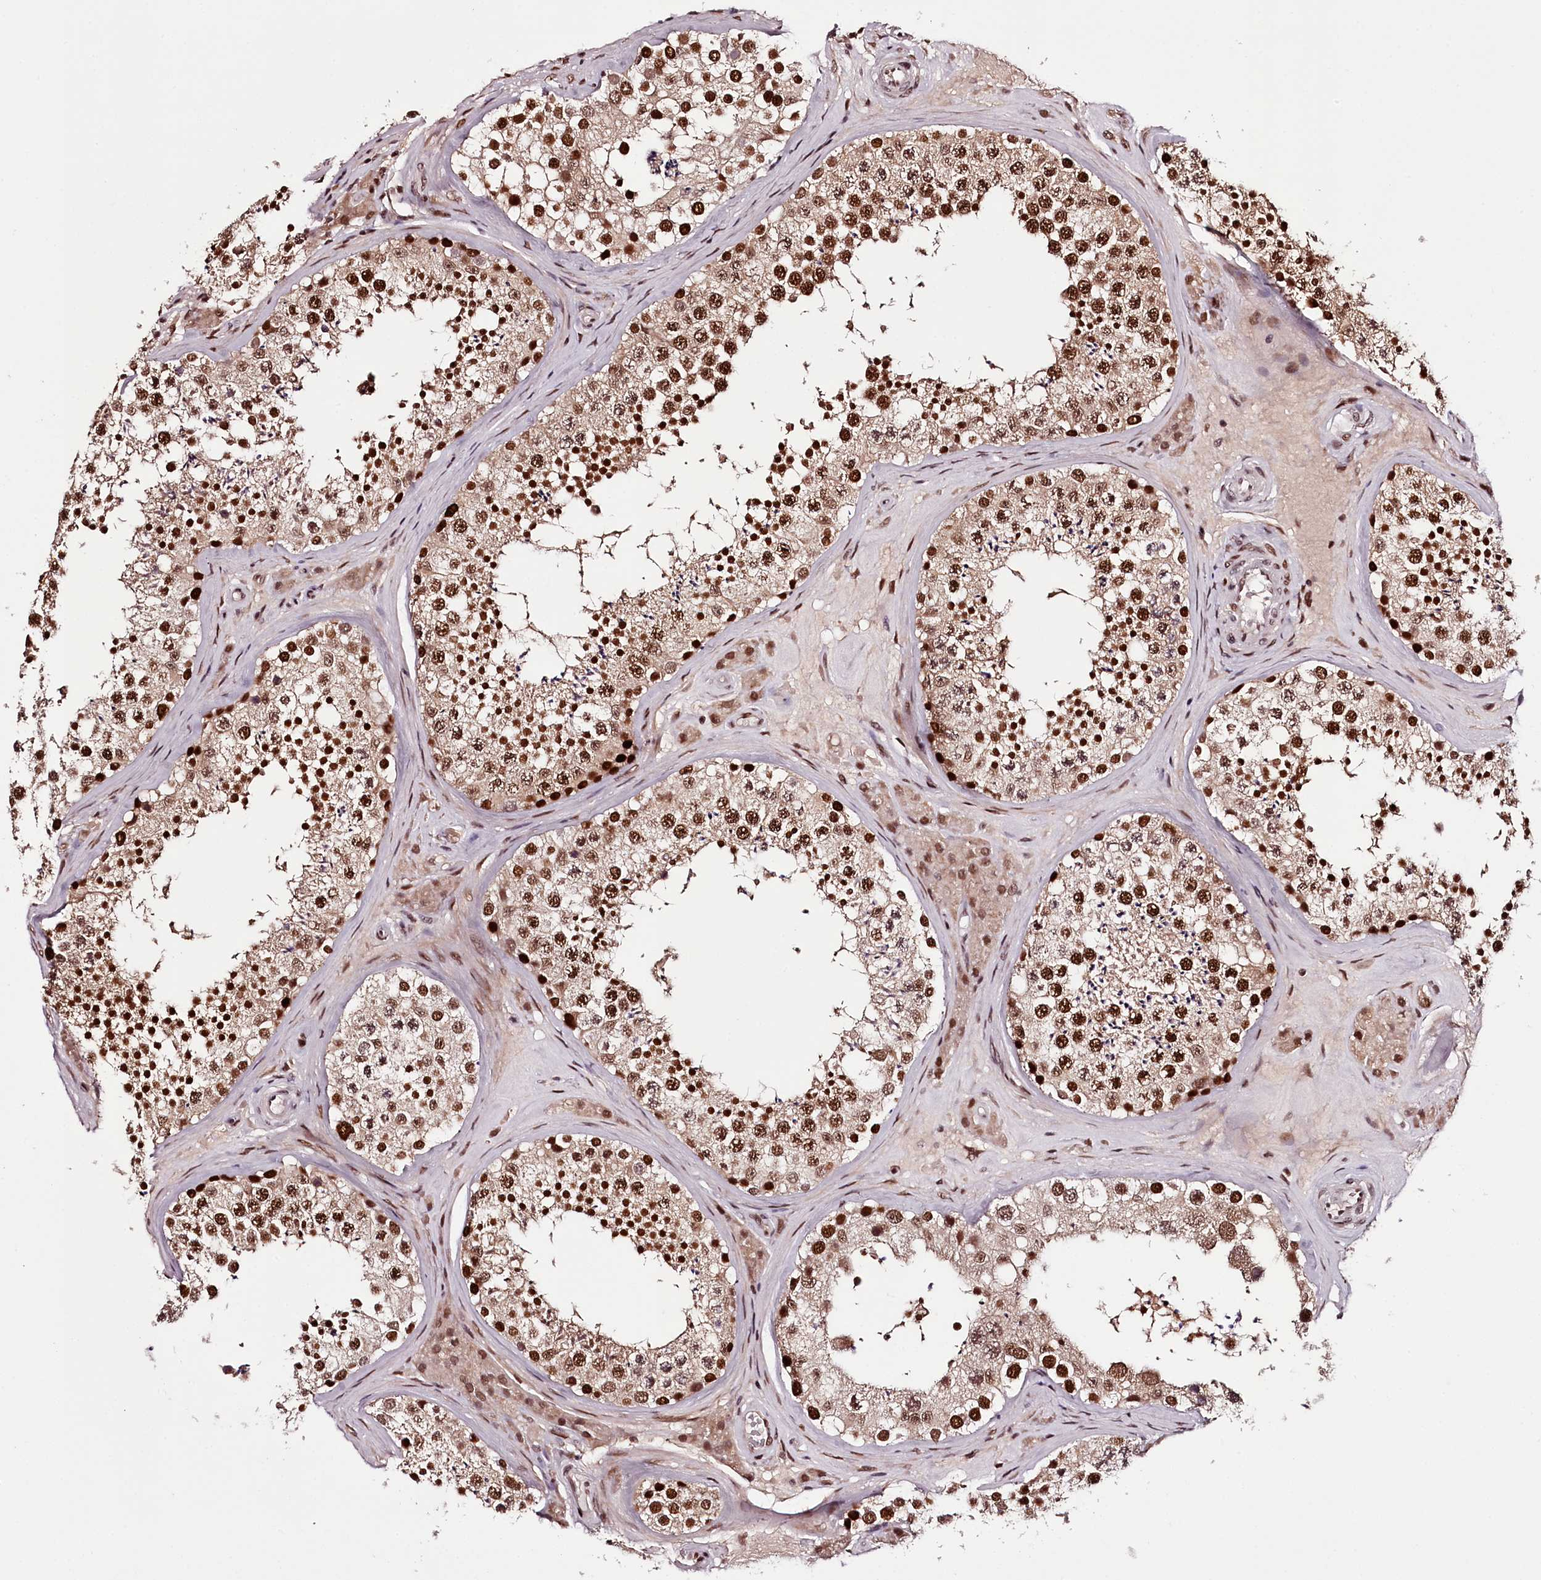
{"staining": {"intensity": "strong", "quantity": ">75%", "location": "nuclear"}, "tissue": "testis", "cell_type": "Cells in seminiferous ducts", "image_type": "normal", "snomed": [{"axis": "morphology", "description": "Normal tissue, NOS"}, {"axis": "topography", "description": "Testis"}], "caption": "Immunohistochemical staining of benign testis reveals high levels of strong nuclear staining in approximately >75% of cells in seminiferous ducts.", "gene": "TTC33", "patient": {"sex": "male", "age": 46}}